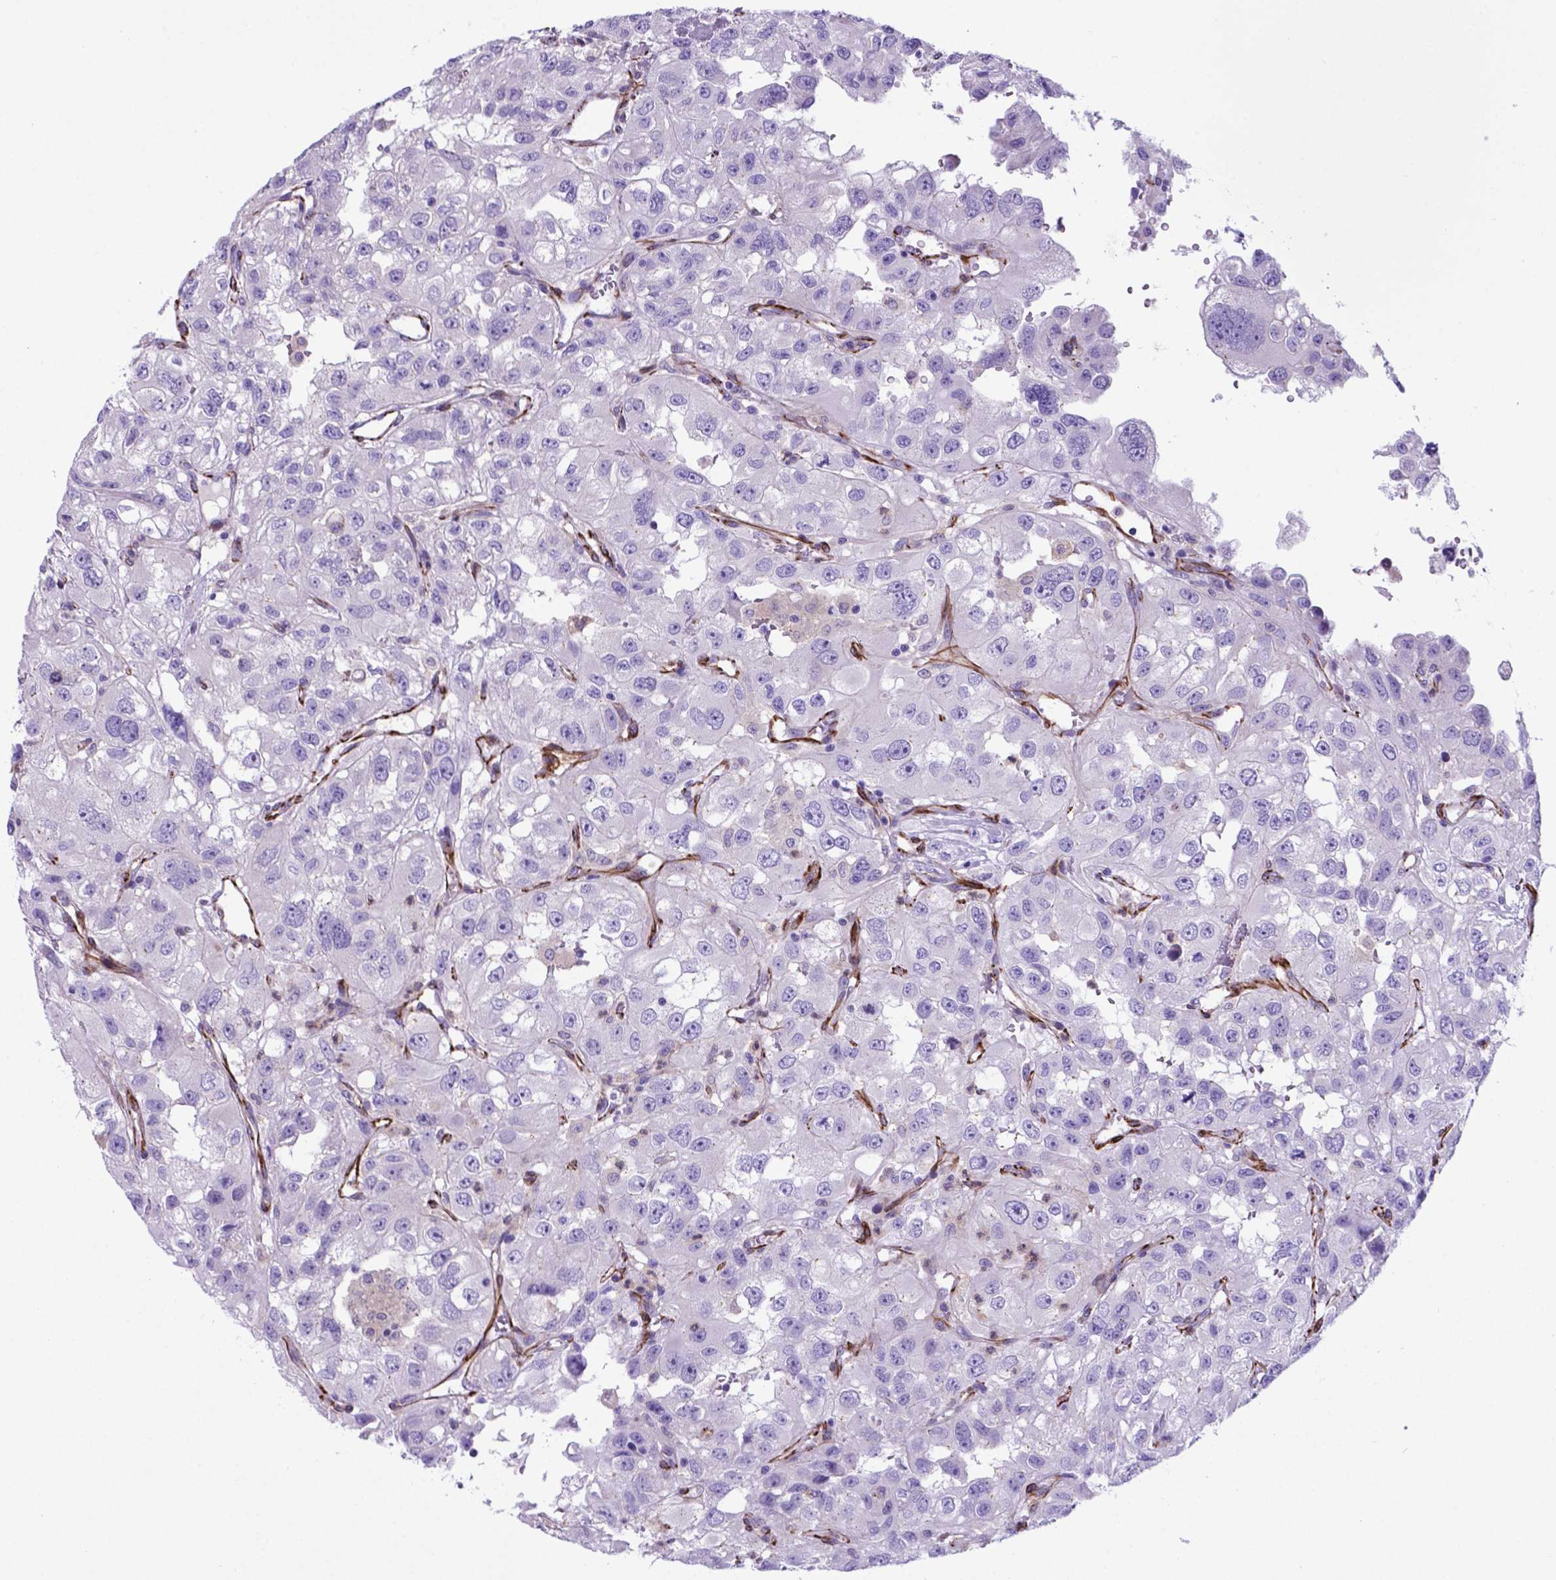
{"staining": {"intensity": "negative", "quantity": "none", "location": "none"}, "tissue": "renal cancer", "cell_type": "Tumor cells", "image_type": "cancer", "snomed": [{"axis": "morphology", "description": "Adenocarcinoma, NOS"}, {"axis": "topography", "description": "Kidney"}], "caption": "This is an immunohistochemistry (IHC) image of human renal adenocarcinoma. There is no expression in tumor cells.", "gene": "LZTR1", "patient": {"sex": "male", "age": 64}}